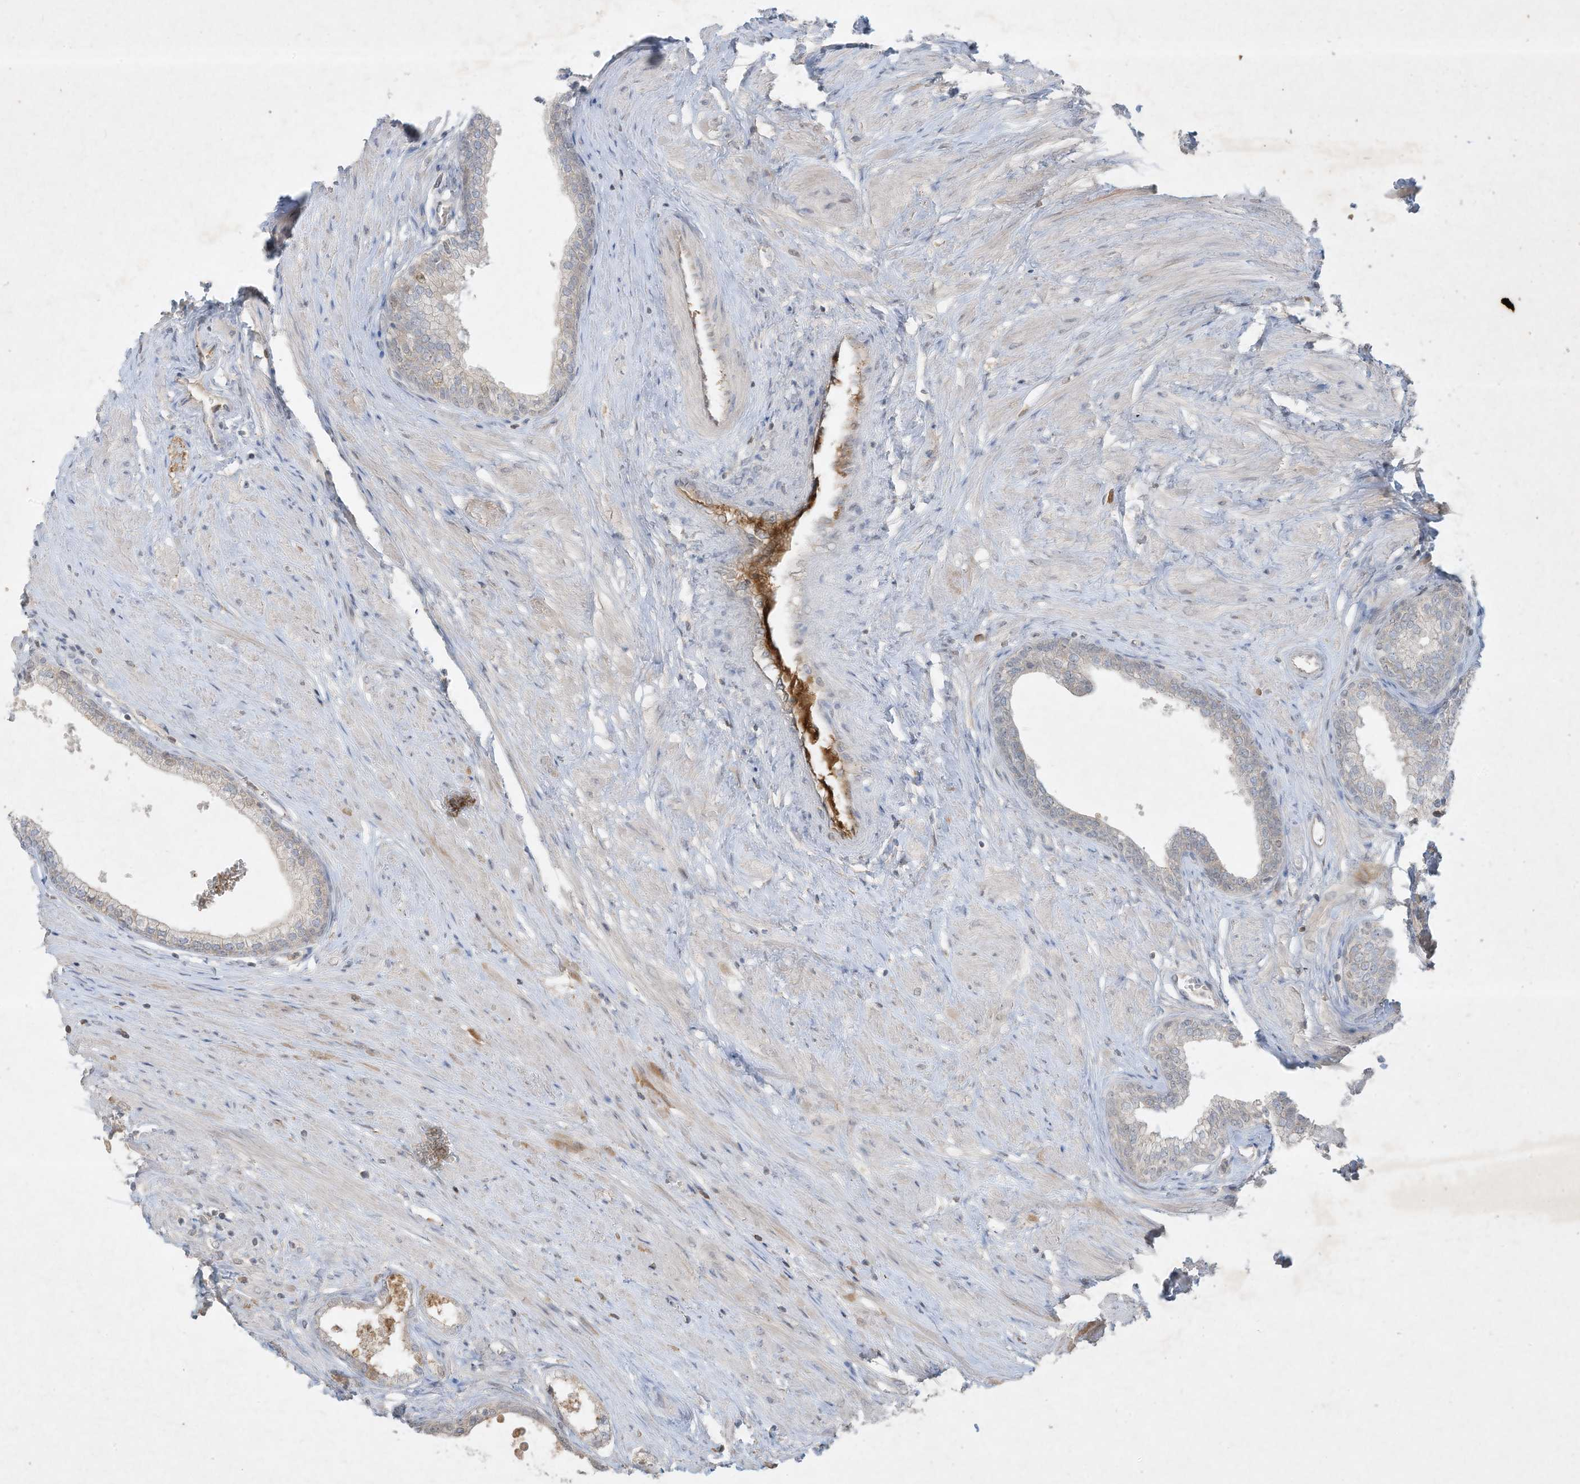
{"staining": {"intensity": "weak", "quantity": "<25%", "location": "cytoplasmic/membranous"}, "tissue": "prostate", "cell_type": "Glandular cells", "image_type": "normal", "snomed": [{"axis": "morphology", "description": "Normal tissue, NOS"}, {"axis": "morphology", "description": "Urothelial carcinoma, Low grade"}, {"axis": "topography", "description": "Urinary bladder"}, {"axis": "topography", "description": "Prostate"}], "caption": "Human prostate stained for a protein using immunohistochemistry demonstrates no positivity in glandular cells.", "gene": "FETUB", "patient": {"sex": "male", "age": 60}}